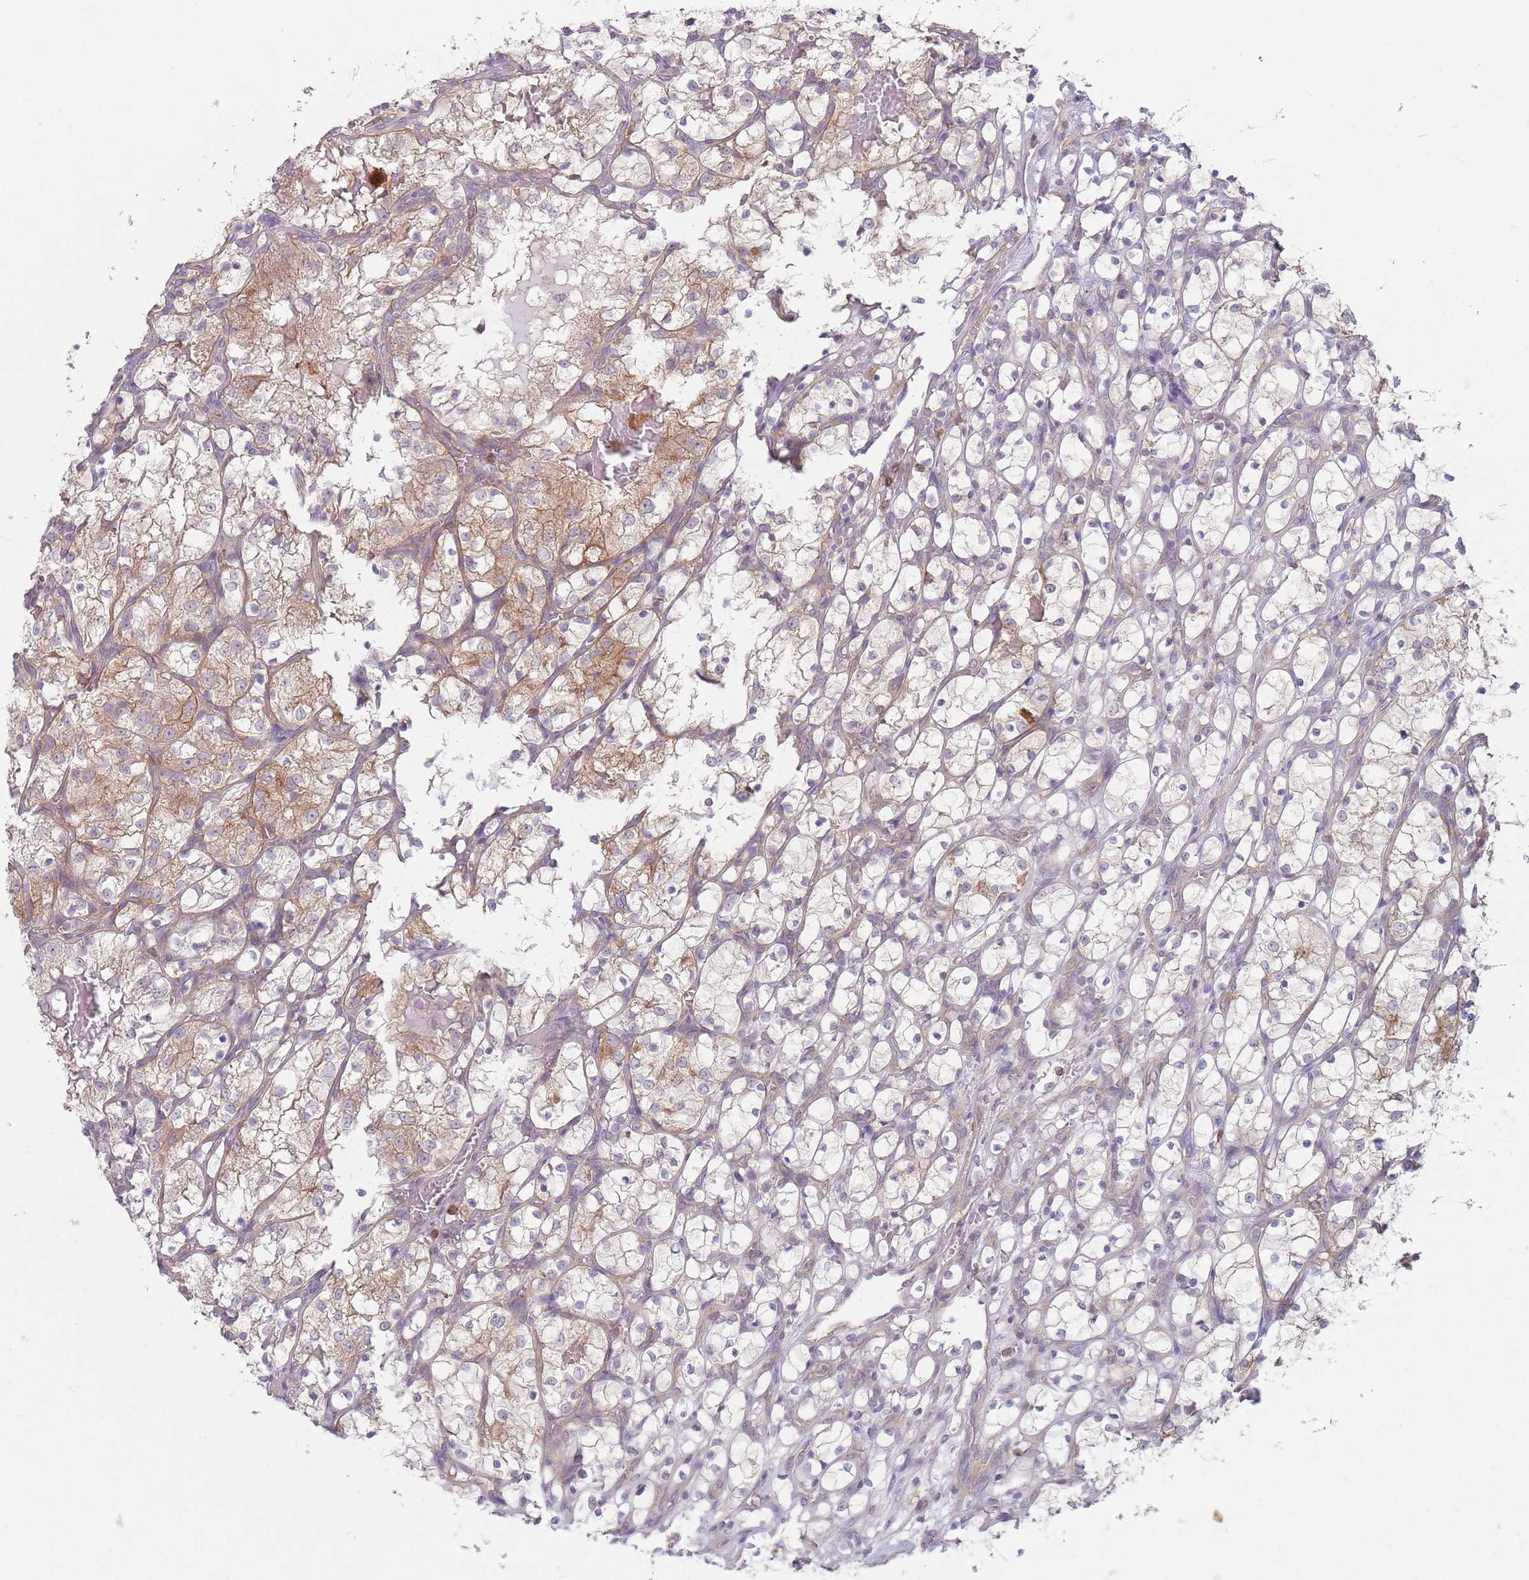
{"staining": {"intensity": "moderate", "quantity": "<25%", "location": "cytoplasmic/membranous"}, "tissue": "renal cancer", "cell_type": "Tumor cells", "image_type": "cancer", "snomed": [{"axis": "morphology", "description": "Adenocarcinoma, NOS"}, {"axis": "topography", "description": "Kidney"}], "caption": "Adenocarcinoma (renal) stained for a protein shows moderate cytoplasmic/membranous positivity in tumor cells. The protein is shown in brown color, while the nuclei are stained blue.", "gene": "HSBP1L1", "patient": {"sex": "female", "age": 69}}